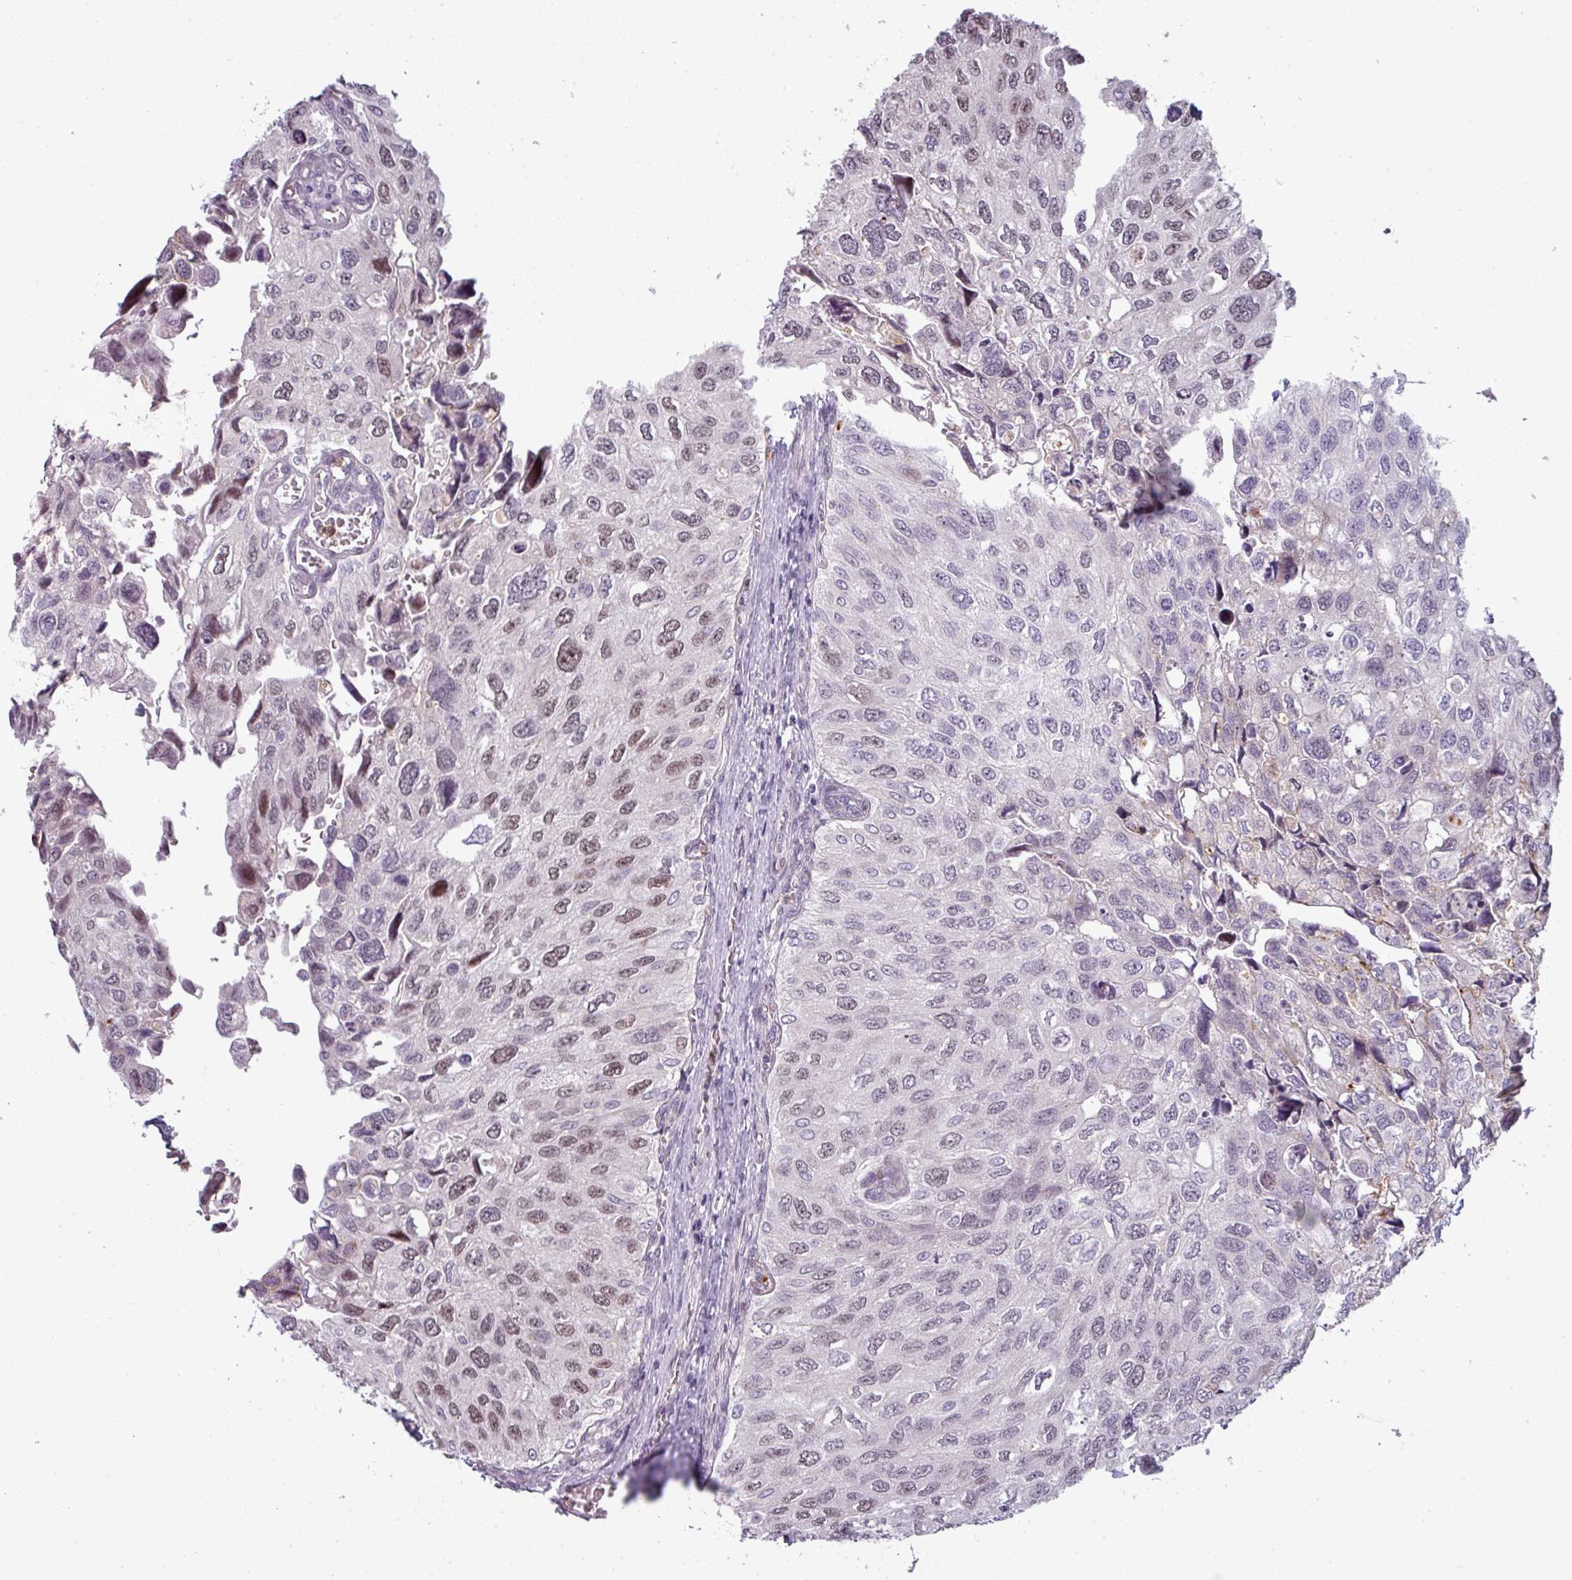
{"staining": {"intensity": "weak", "quantity": "25%-75%", "location": "nuclear"}, "tissue": "urothelial cancer", "cell_type": "Tumor cells", "image_type": "cancer", "snomed": [{"axis": "morphology", "description": "Urothelial carcinoma, NOS"}, {"axis": "topography", "description": "Urinary bladder"}], "caption": "Urothelial cancer stained with a brown dye shows weak nuclear positive positivity in about 25%-75% of tumor cells.", "gene": "TMEFF1", "patient": {"sex": "male", "age": 80}}